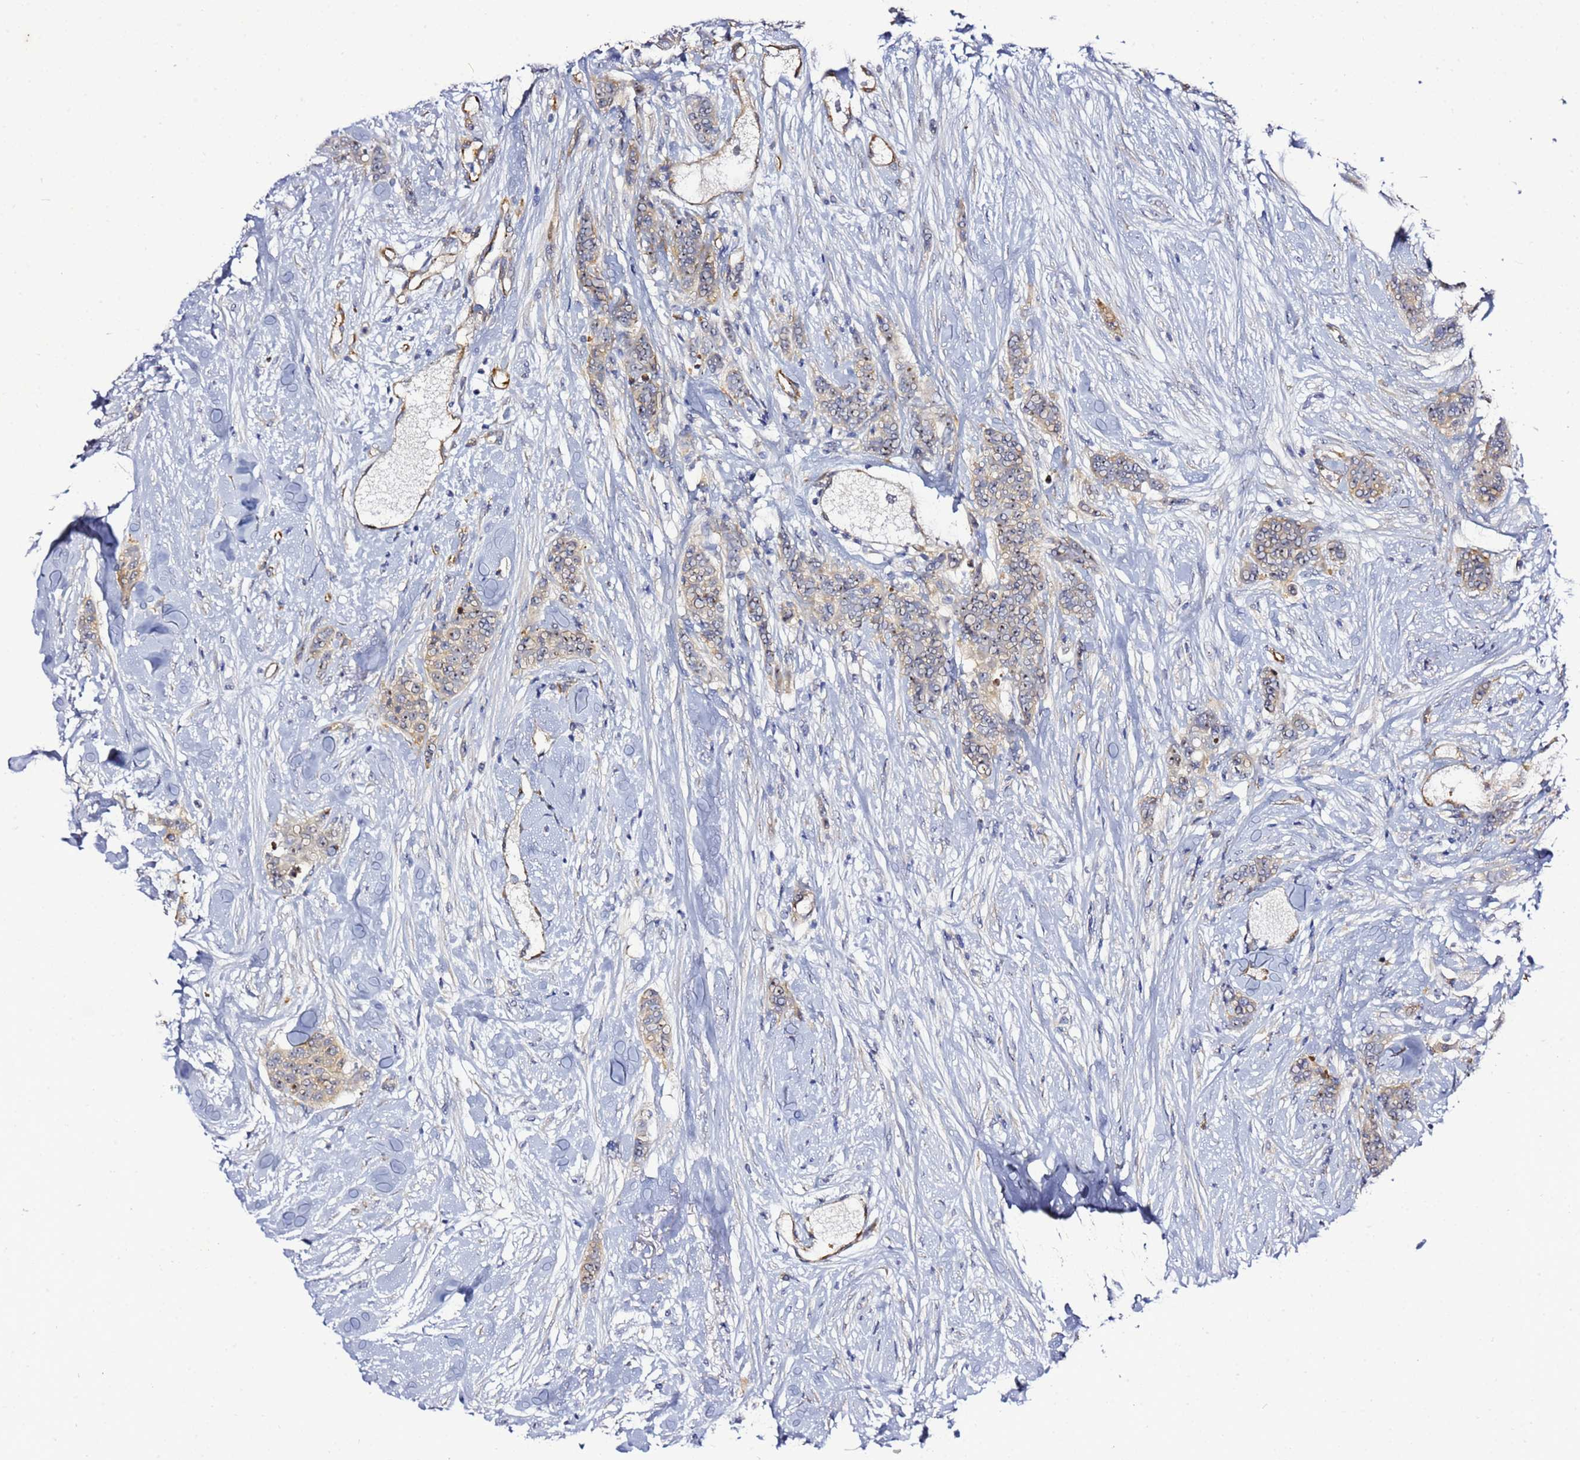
{"staining": {"intensity": "weak", "quantity": "<25%", "location": "cytoplasmic/membranous,nuclear"}, "tissue": "breast cancer", "cell_type": "Tumor cells", "image_type": "cancer", "snomed": [{"axis": "morphology", "description": "Duct carcinoma"}, {"axis": "topography", "description": "Breast"}], "caption": "High magnification brightfield microscopy of breast infiltrating ductal carcinoma stained with DAB (3,3'-diaminobenzidine) (brown) and counterstained with hematoxylin (blue): tumor cells show no significant positivity. (Immunohistochemistry, brightfield microscopy, high magnification).", "gene": "NOL8", "patient": {"sex": "female", "age": 40}}